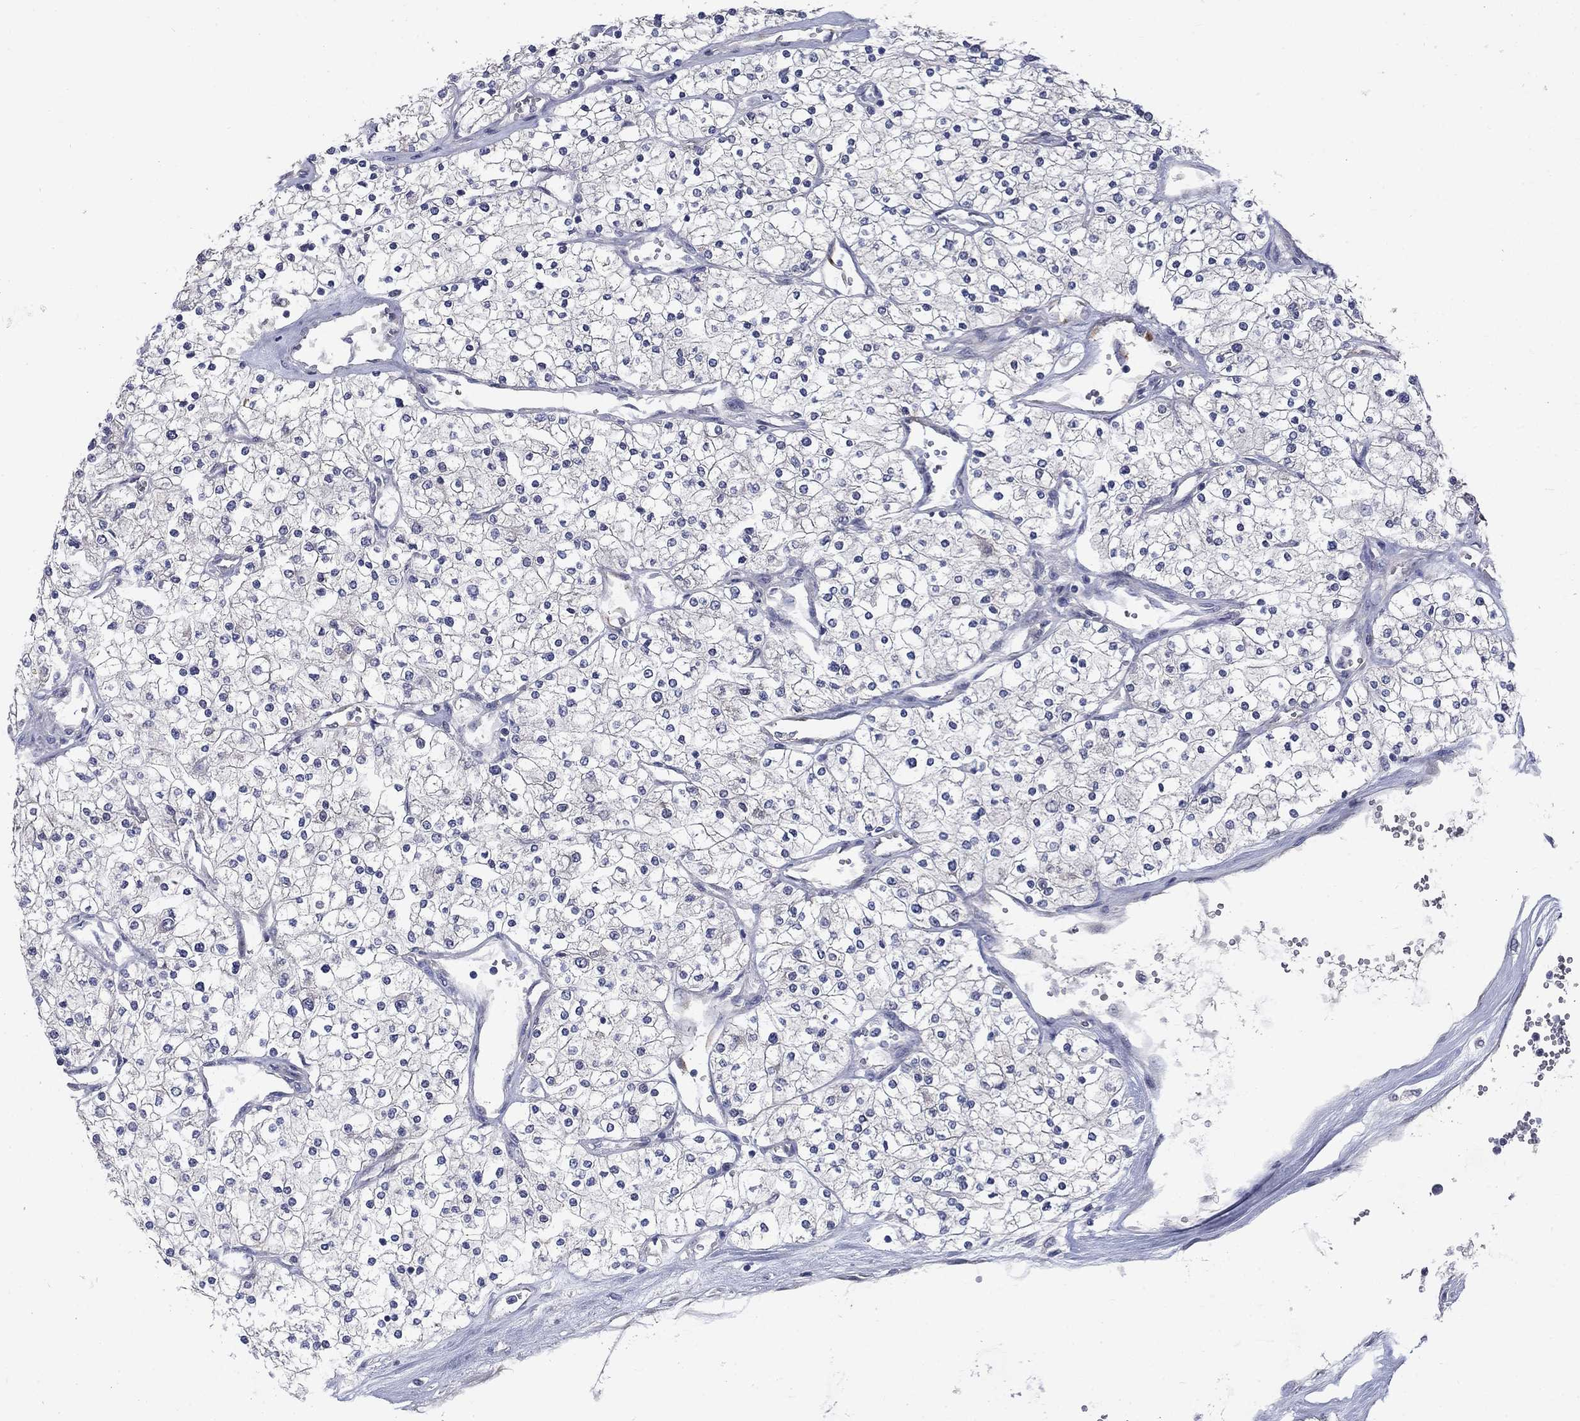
{"staining": {"intensity": "negative", "quantity": "none", "location": "none"}, "tissue": "renal cancer", "cell_type": "Tumor cells", "image_type": "cancer", "snomed": [{"axis": "morphology", "description": "Adenocarcinoma, NOS"}, {"axis": "topography", "description": "Kidney"}], "caption": "Tumor cells show no significant protein staining in adenocarcinoma (renal).", "gene": "FAM3B", "patient": {"sex": "male", "age": 80}}